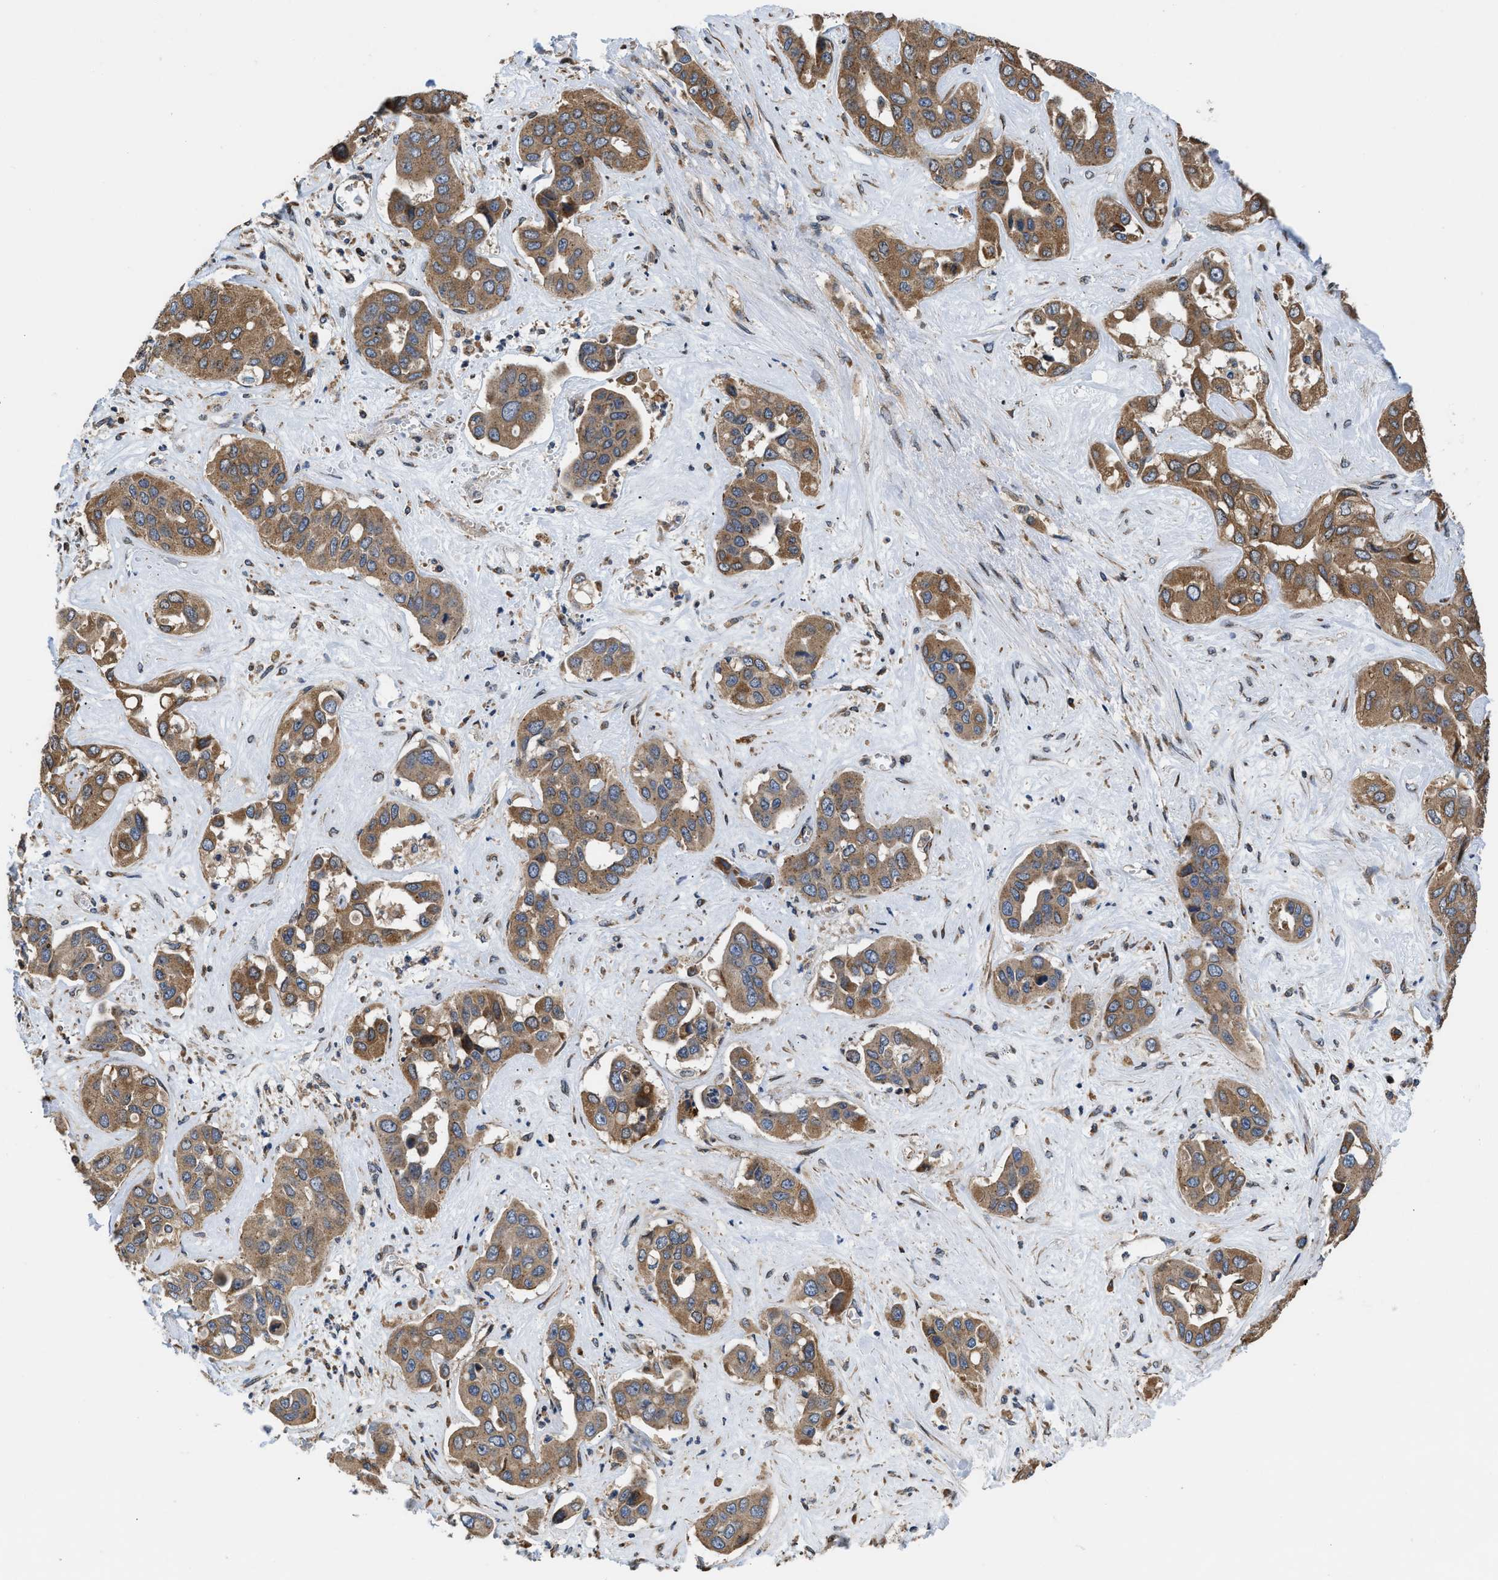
{"staining": {"intensity": "moderate", "quantity": ">75%", "location": "cytoplasmic/membranous"}, "tissue": "liver cancer", "cell_type": "Tumor cells", "image_type": "cancer", "snomed": [{"axis": "morphology", "description": "Cholangiocarcinoma"}, {"axis": "topography", "description": "Liver"}], "caption": "Immunohistochemical staining of human liver cancer reveals moderate cytoplasmic/membranous protein staining in approximately >75% of tumor cells.", "gene": "CEP128", "patient": {"sex": "female", "age": 52}}